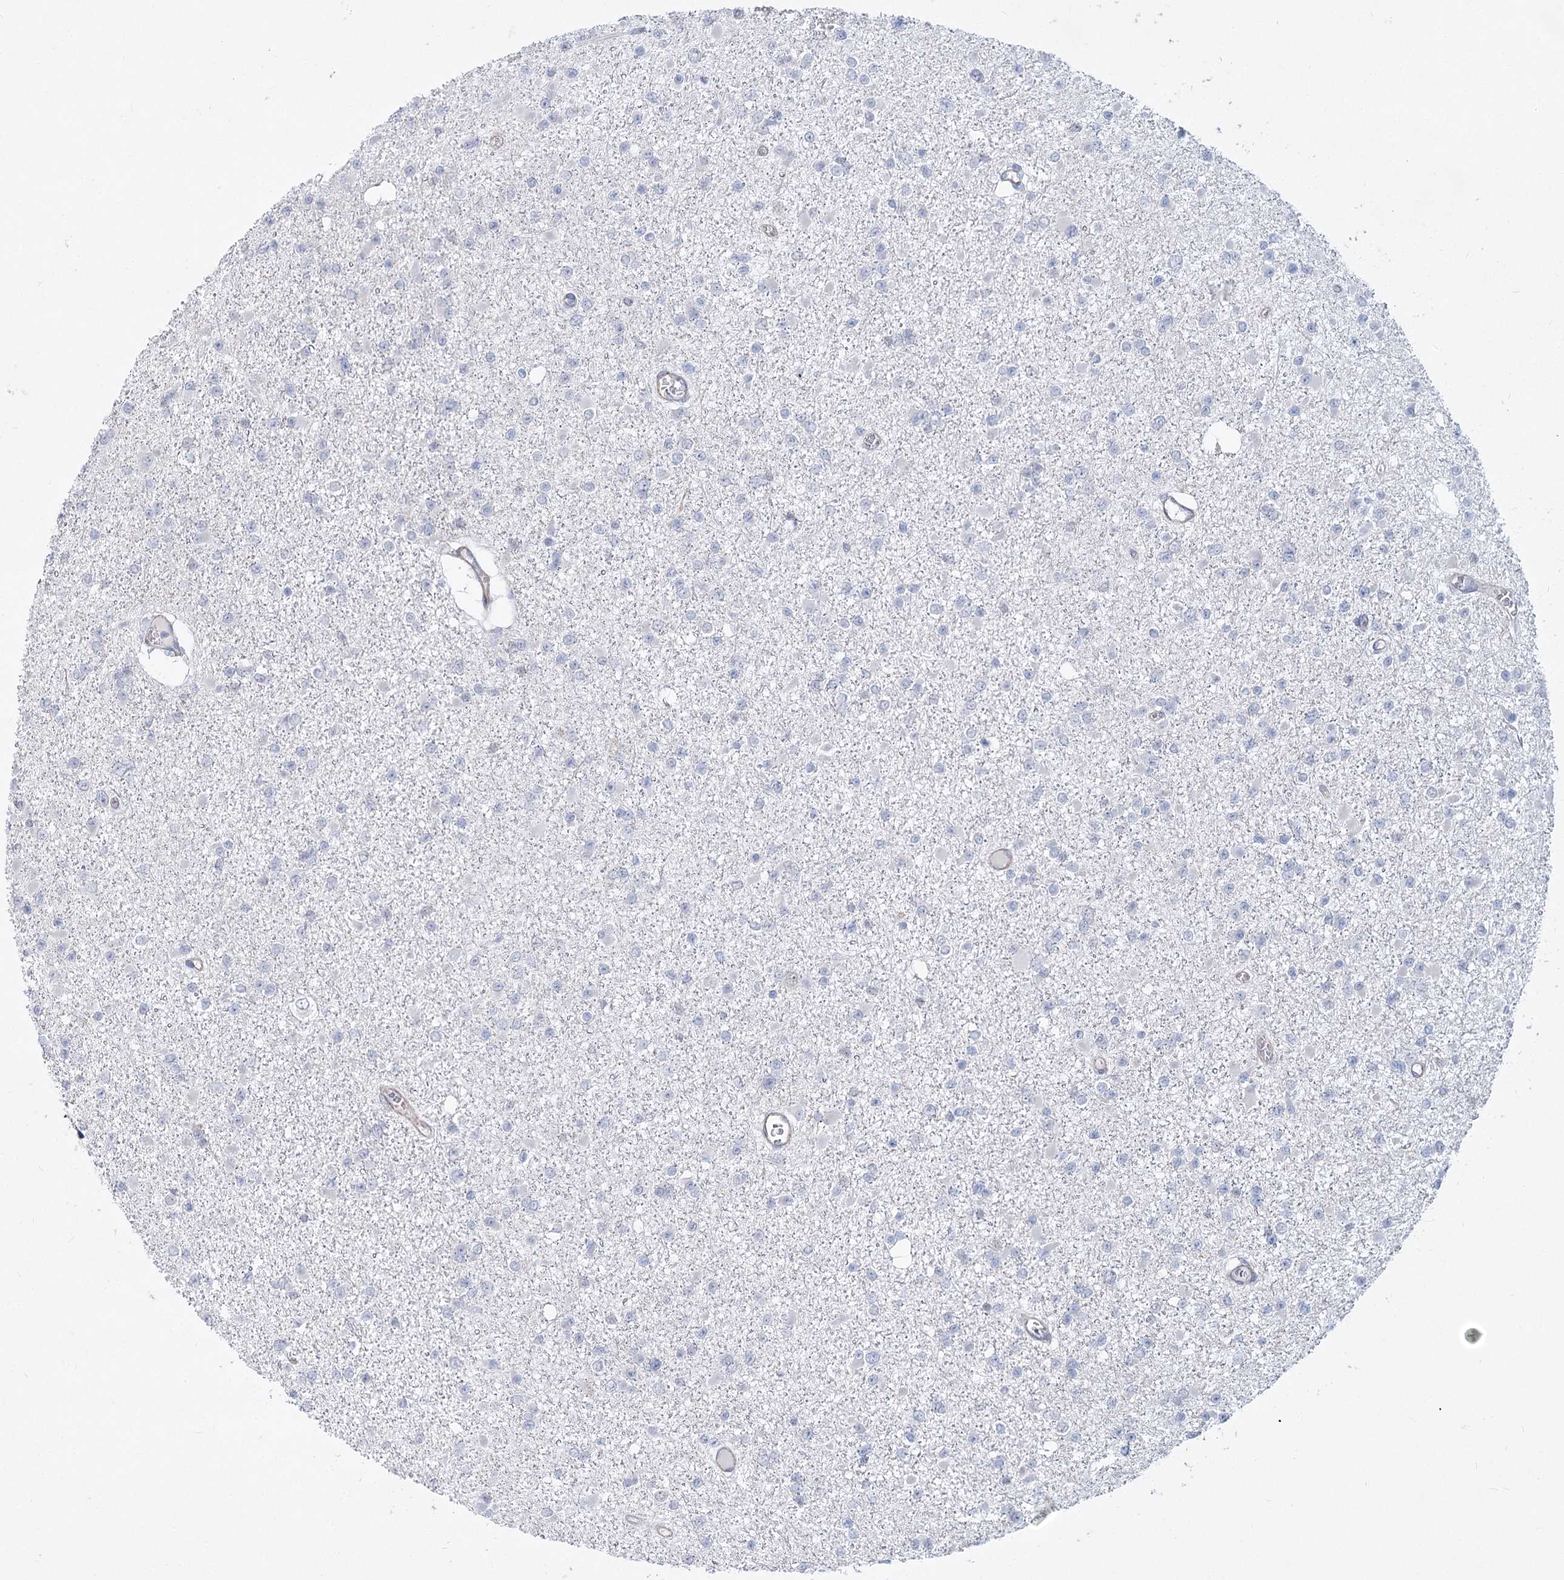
{"staining": {"intensity": "negative", "quantity": "none", "location": "none"}, "tissue": "glioma", "cell_type": "Tumor cells", "image_type": "cancer", "snomed": [{"axis": "morphology", "description": "Glioma, malignant, Low grade"}, {"axis": "topography", "description": "Brain"}], "caption": "The immunohistochemistry photomicrograph has no significant positivity in tumor cells of malignant glioma (low-grade) tissue.", "gene": "ARSI", "patient": {"sex": "female", "age": 22}}